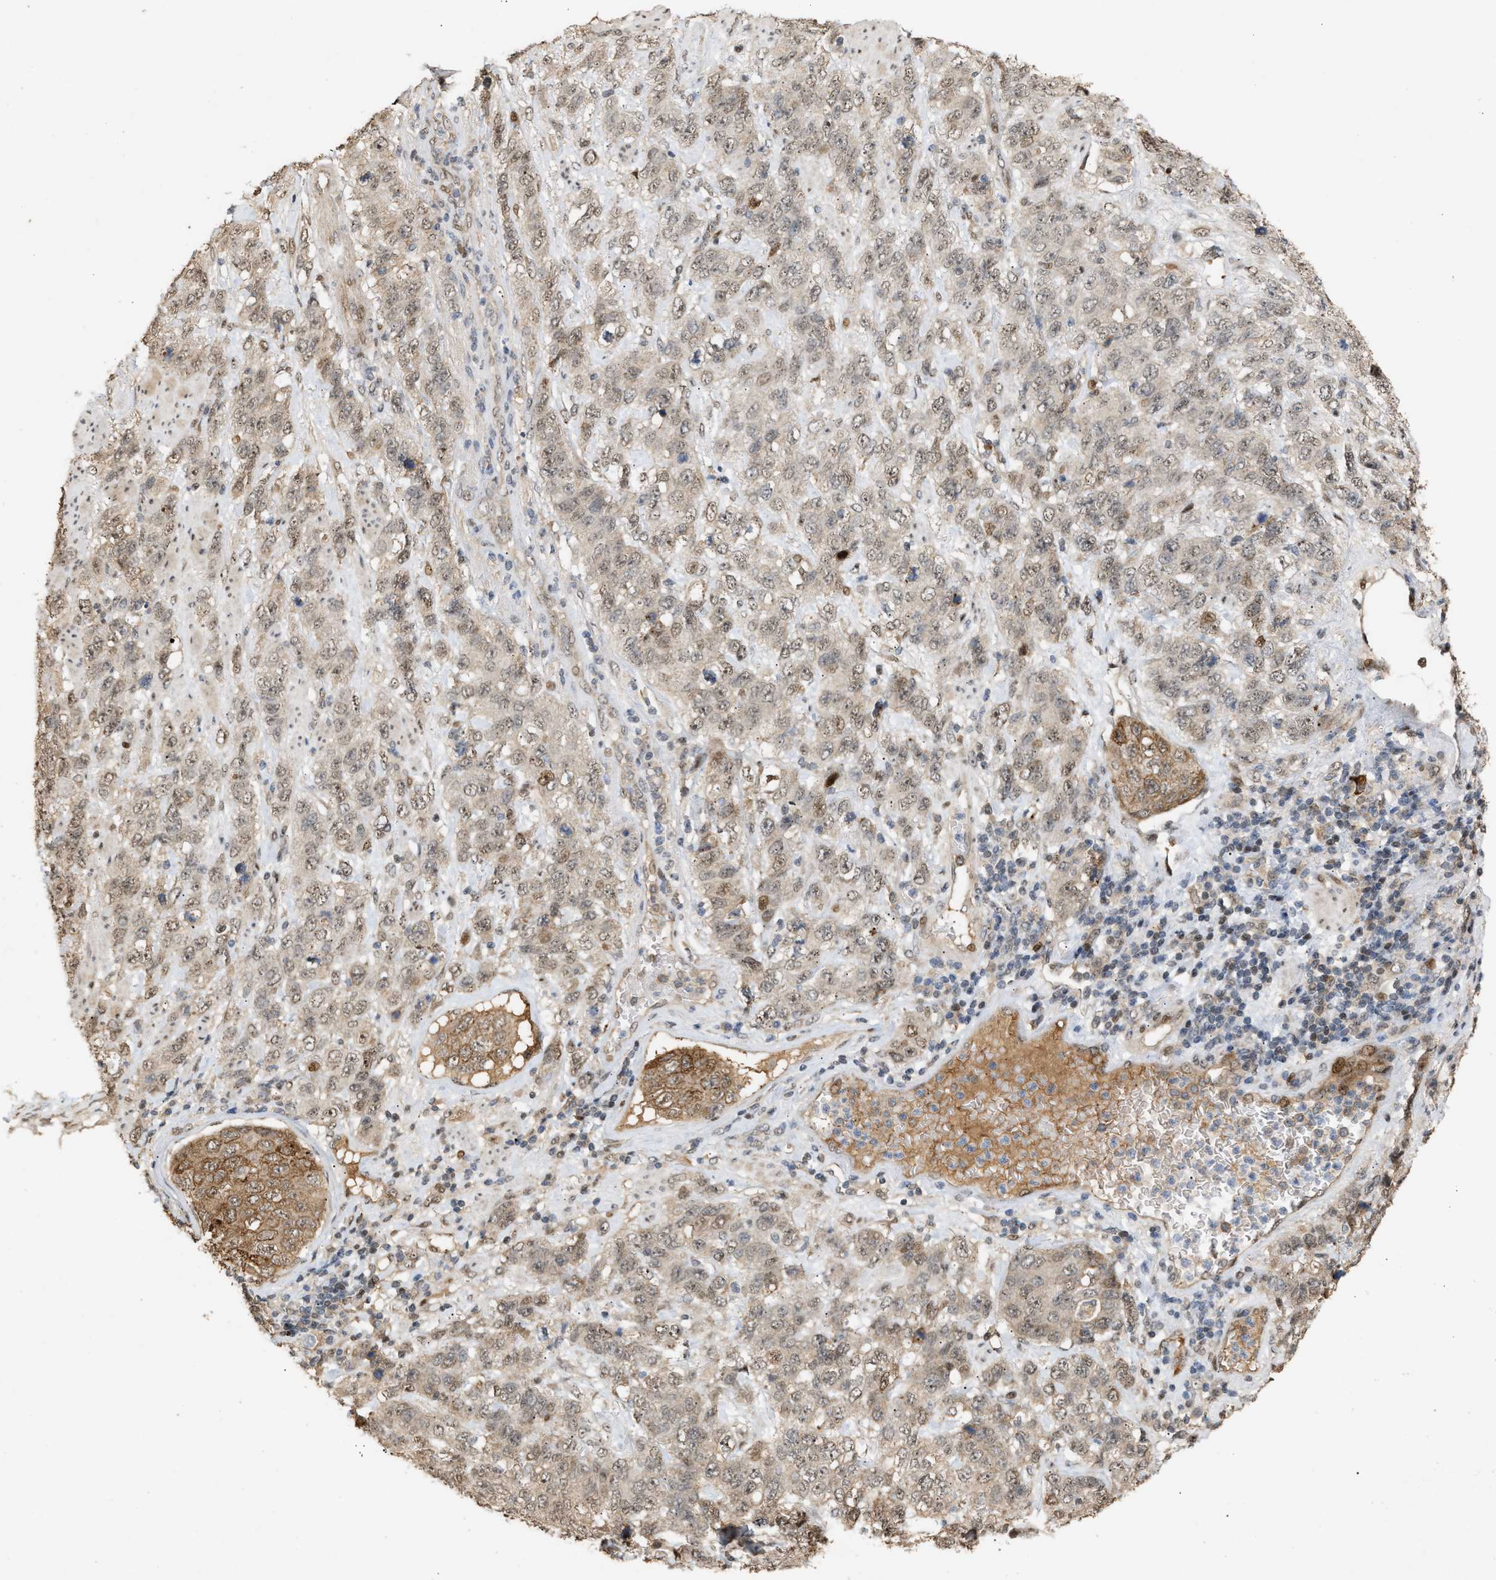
{"staining": {"intensity": "weak", "quantity": ">75%", "location": "cytoplasmic/membranous,nuclear"}, "tissue": "stomach cancer", "cell_type": "Tumor cells", "image_type": "cancer", "snomed": [{"axis": "morphology", "description": "Adenocarcinoma, NOS"}, {"axis": "topography", "description": "Stomach"}], "caption": "About >75% of tumor cells in human adenocarcinoma (stomach) demonstrate weak cytoplasmic/membranous and nuclear protein expression as visualized by brown immunohistochemical staining.", "gene": "ZFAND5", "patient": {"sex": "male", "age": 48}}